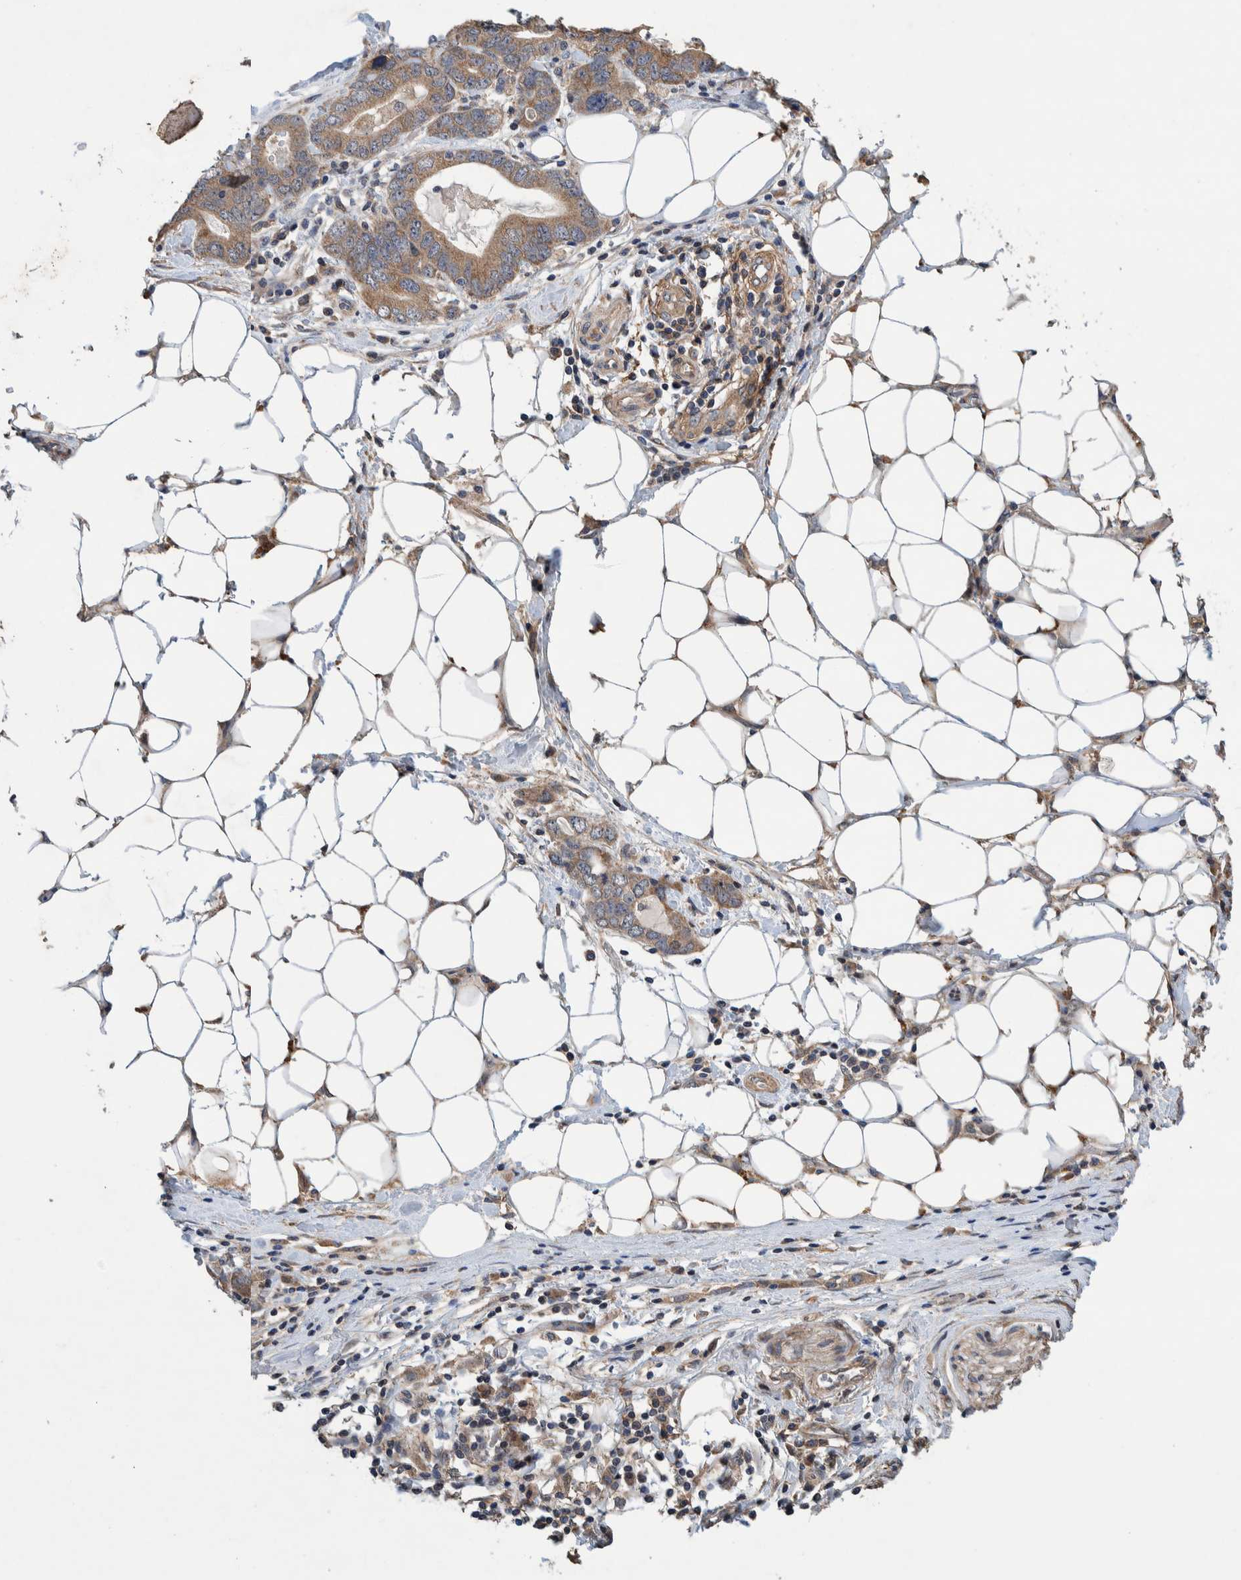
{"staining": {"intensity": "weak", "quantity": ">75%", "location": "cytoplasmic/membranous"}, "tissue": "stomach cancer", "cell_type": "Tumor cells", "image_type": "cancer", "snomed": [{"axis": "morphology", "description": "Adenocarcinoma, NOS"}, {"axis": "topography", "description": "Stomach, lower"}], "caption": "This is a histology image of immunohistochemistry staining of stomach cancer (adenocarcinoma), which shows weak expression in the cytoplasmic/membranous of tumor cells.", "gene": "PIK3R6", "patient": {"sex": "female", "age": 93}}